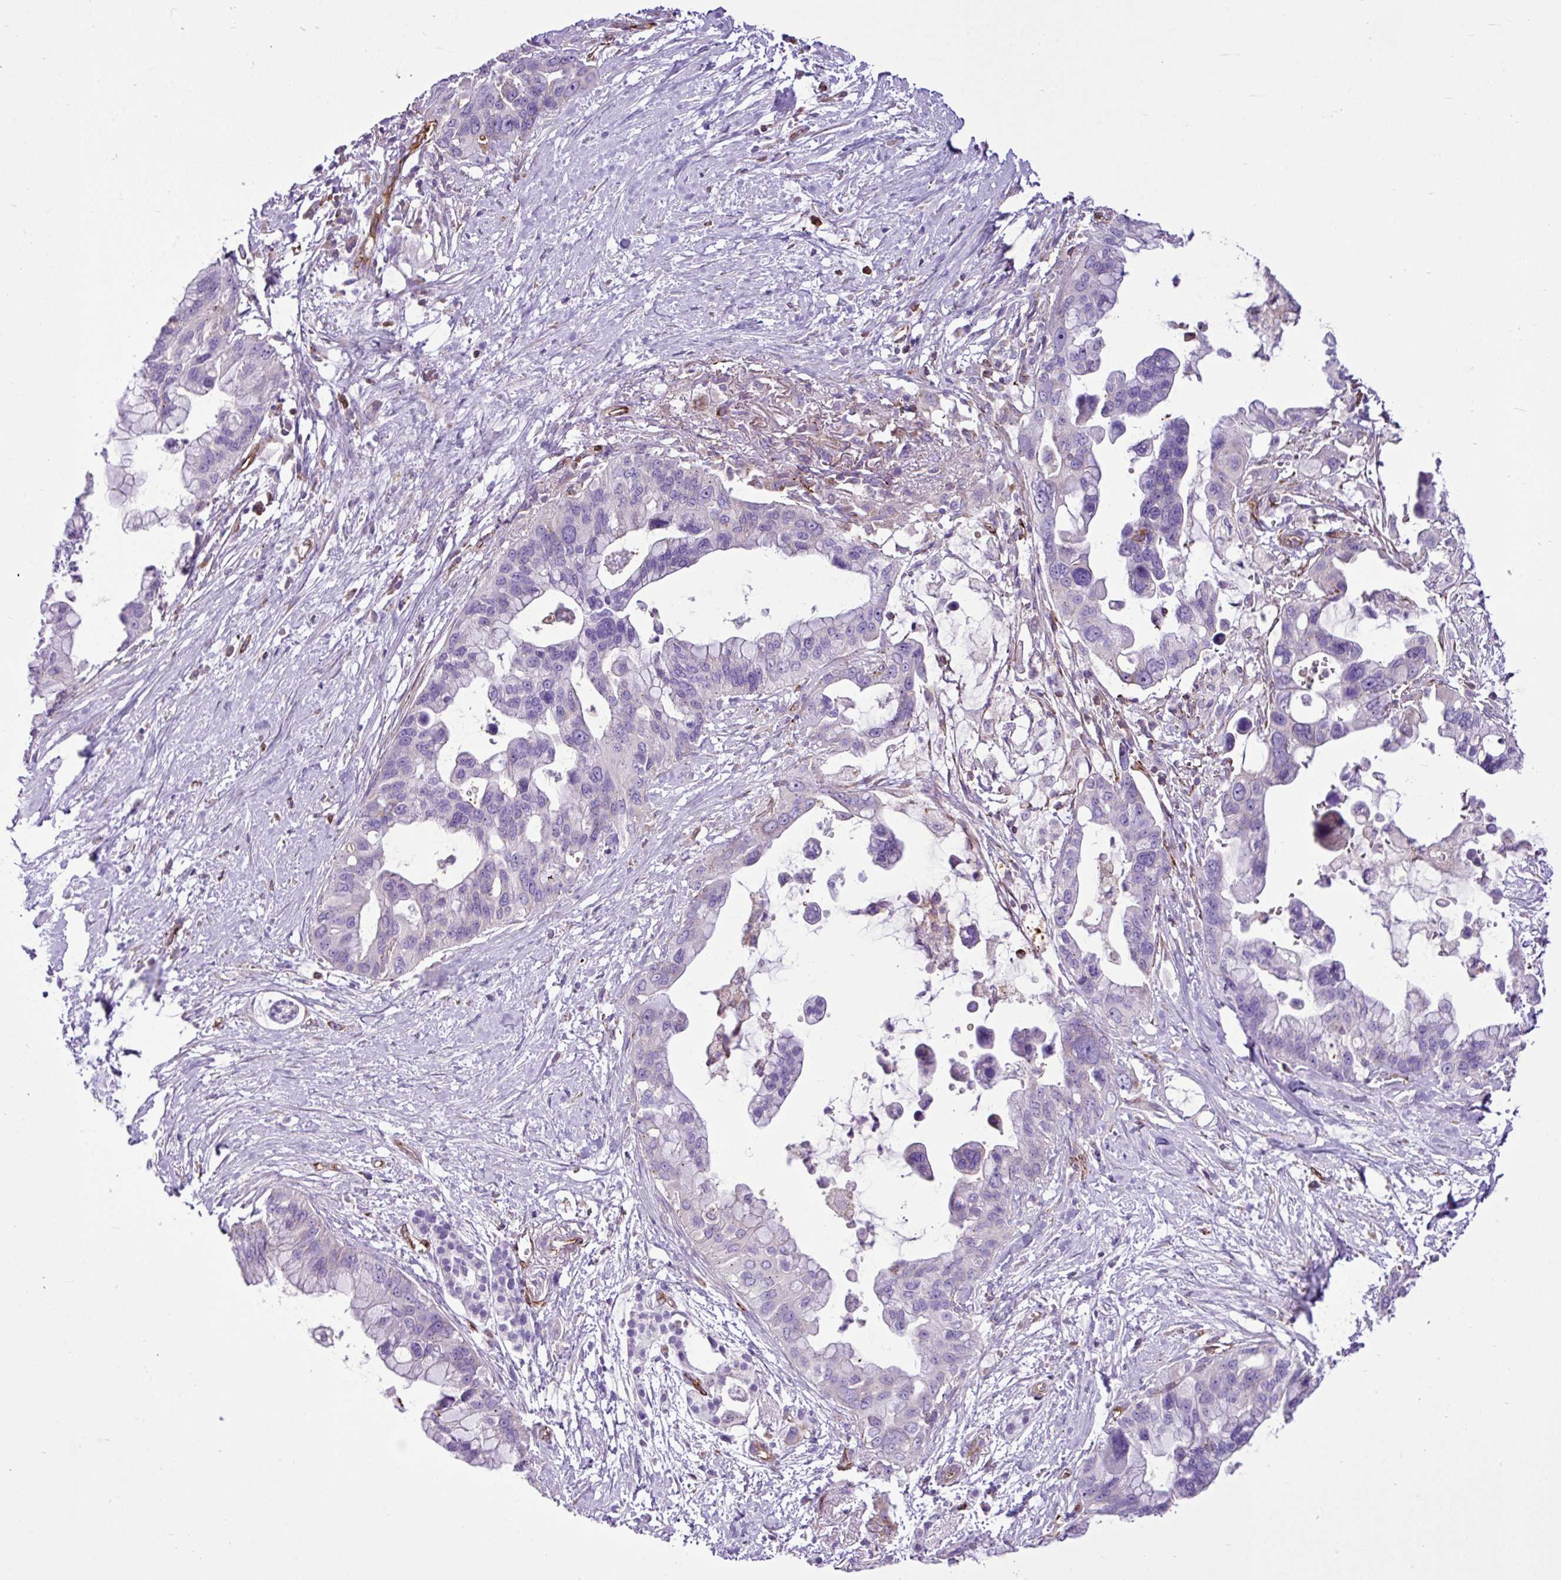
{"staining": {"intensity": "negative", "quantity": "none", "location": "none"}, "tissue": "pancreatic cancer", "cell_type": "Tumor cells", "image_type": "cancer", "snomed": [{"axis": "morphology", "description": "Adenocarcinoma, NOS"}, {"axis": "topography", "description": "Pancreas"}], "caption": "DAB immunohistochemical staining of pancreatic adenocarcinoma shows no significant expression in tumor cells. (DAB (3,3'-diaminobenzidine) immunohistochemistry (IHC) with hematoxylin counter stain).", "gene": "EME2", "patient": {"sex": "female", "age": 83}}